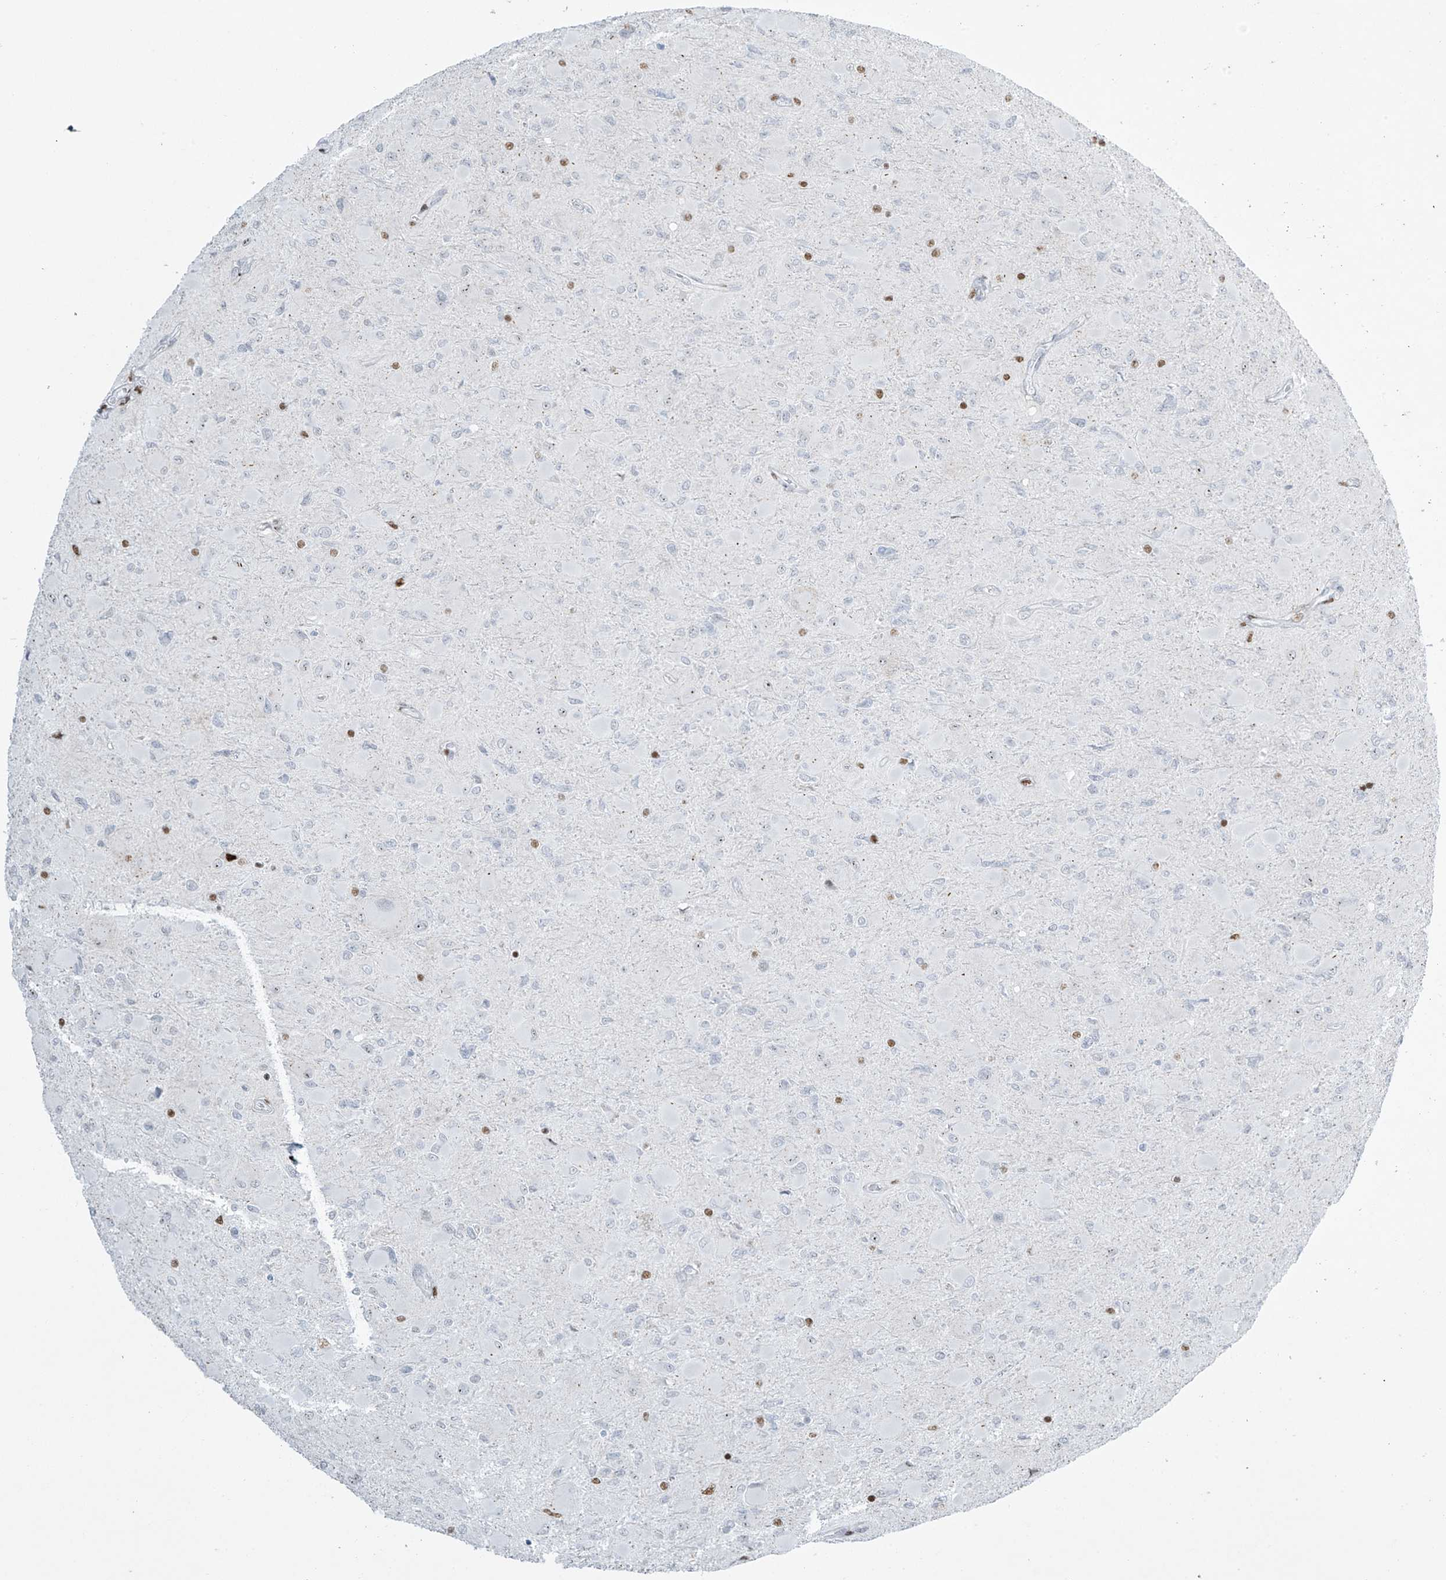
{"staining": {"intensity": "negative", "quantity": "none", "location": "none"}, "tissue": "glioma", "cell_type": "Tumor cells", "image_type": "cancer", "snomed": [{"axis": "morphology", "description": "Glioma, malignant, High grade"}, {"axis": "topography", "description": "Cerebral cortex"}], "caption": "Glioma was stained to show a protein in brown. There is no significant expression in tumor cells.", "gene": "MS4A6A", "patient": {"sex": "female", "age": 36}}